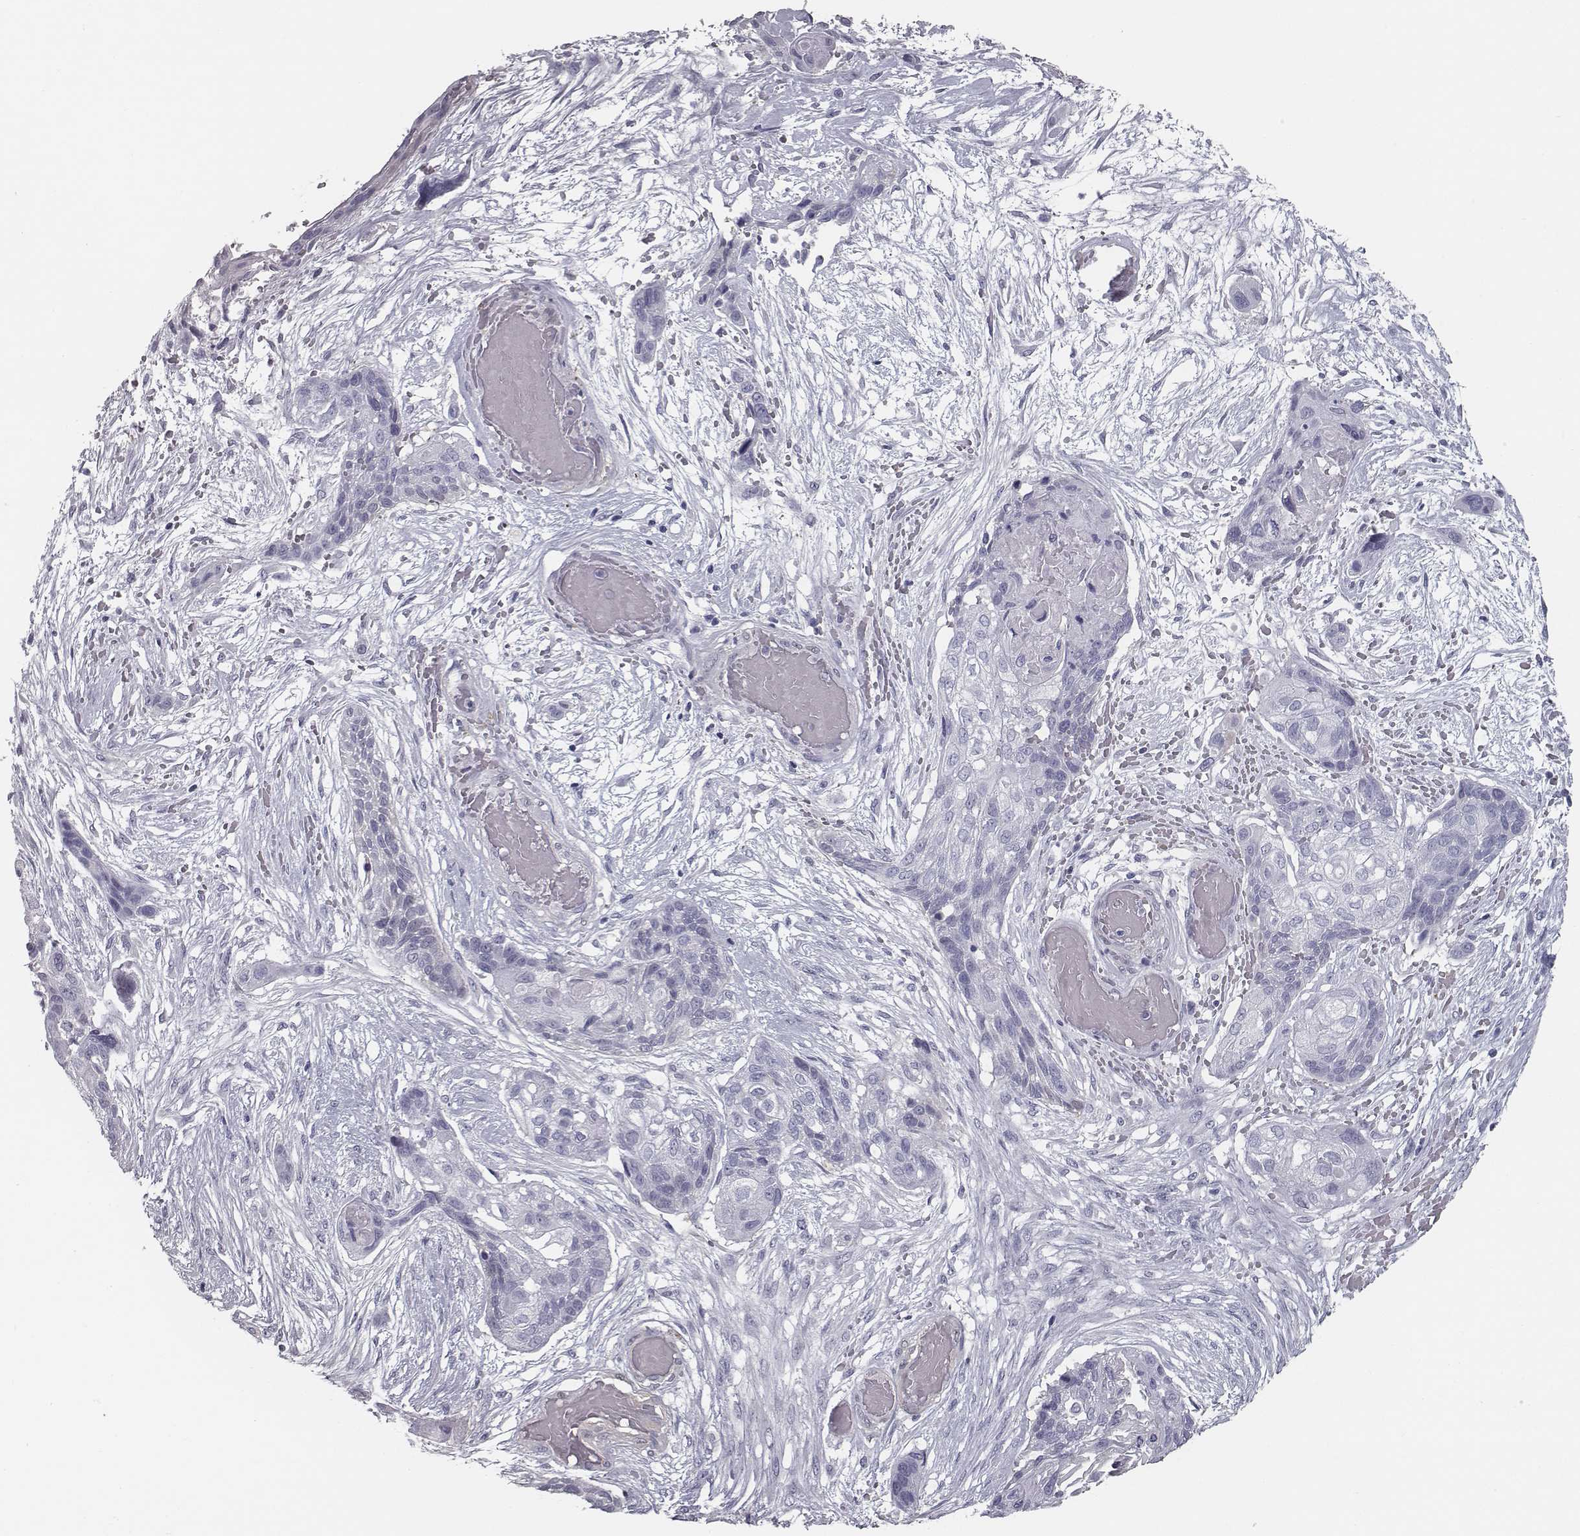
{"staining": {"intensity": "negative", "quantity": "none", "location": "none"}, "tissue": "lung cancer", "cell_type": "Tumor cells", "image_type": "cancer", "snomed": [{"axis": "morphology", "description": "Squamous cell carcinoma, NOS"}, {"axis": "topography", "description": "Lung"}], "caption": "High power microscopy micrograph of an IHC micrograph of lung cancer (squamous cell carcinoma), revealing no significant expression in tumor cells.", "gene": "ISYNA1", "patient": {"sex": "male", "age": 69}}